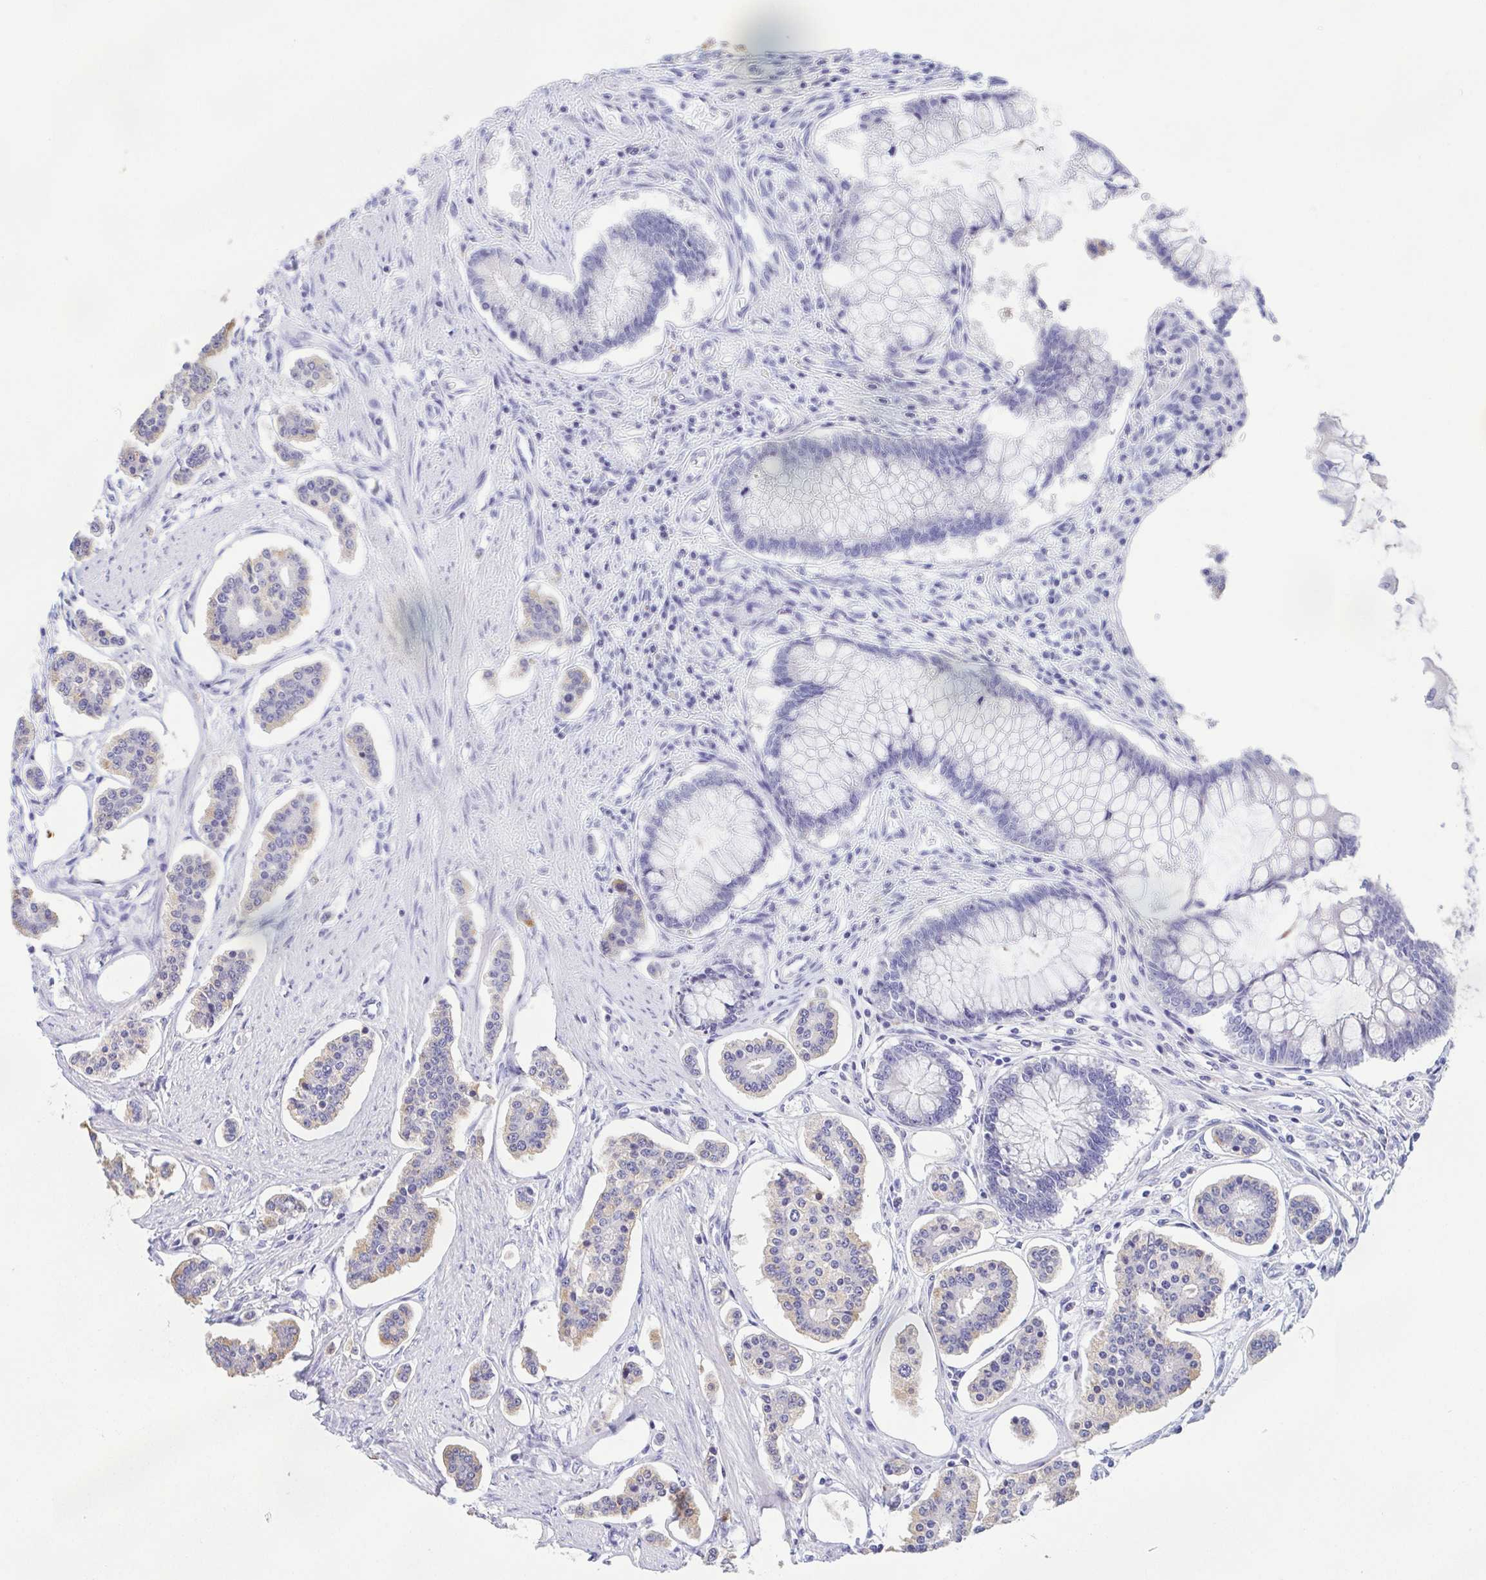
{"staining": {"intensity": "weak", "quantity": "<25%", "location": "cytoplasmic/membranous"}, "tissue": "carcinoid", "cell_type": "Tumor cells", "image_type": "cancer", "snomed": [{"axis": "morphology", "description": "Carcinoid, malignant, NOS"}, {"axis": "topography", "description": "Small intestine"}], "caption": "Carcinoid was stained to show a protein in brown. There is no significant positivity in tumor cells.", "gene": "TREH", "patient": {"sex": "female", "age": 65}}